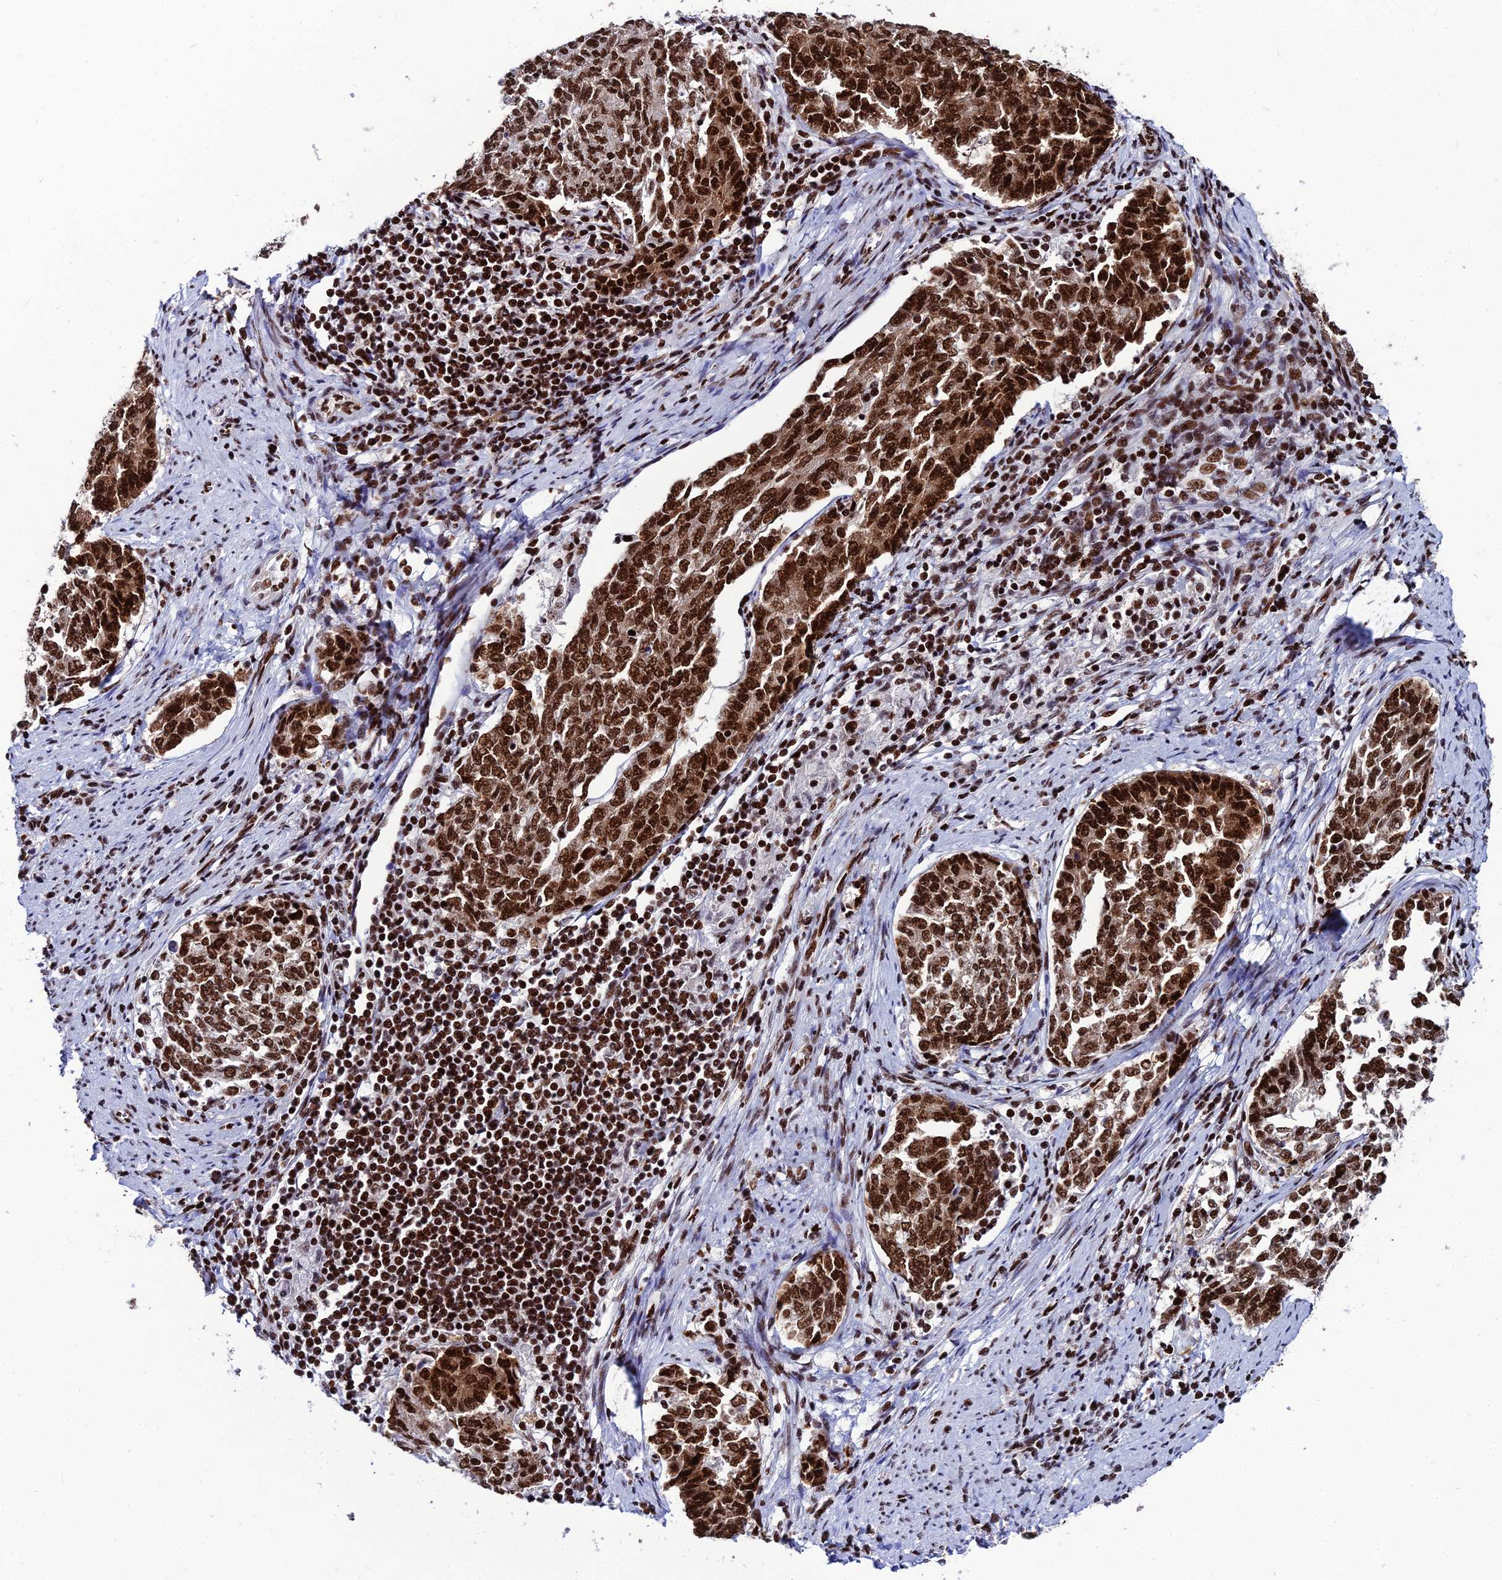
{"staining": {"intensity": "strong", "quantity": ">75%", "location": "nuclear"}, "tissue": "endometrial cancer", "cell_type": "Tumor cells", "image_type": "cancer", "snomed": [{"axis": "morphology", "description": "Adenocarcinoma, NOS"}, {"axis": "topography", "description": "Endometrium"}], "caption": "DAB (3,3'-diaminobenzidine) immunohistochemical staining of human endometrial cancer displays strong nuclear protein expression in approximately >75% of tumor cells. Immunohistochemistry (ihc) stains the protein in brown and the nuclei are stained blue.", "gene": "HNRNPH1", "patient": {"sex": "female", "age": 80}}